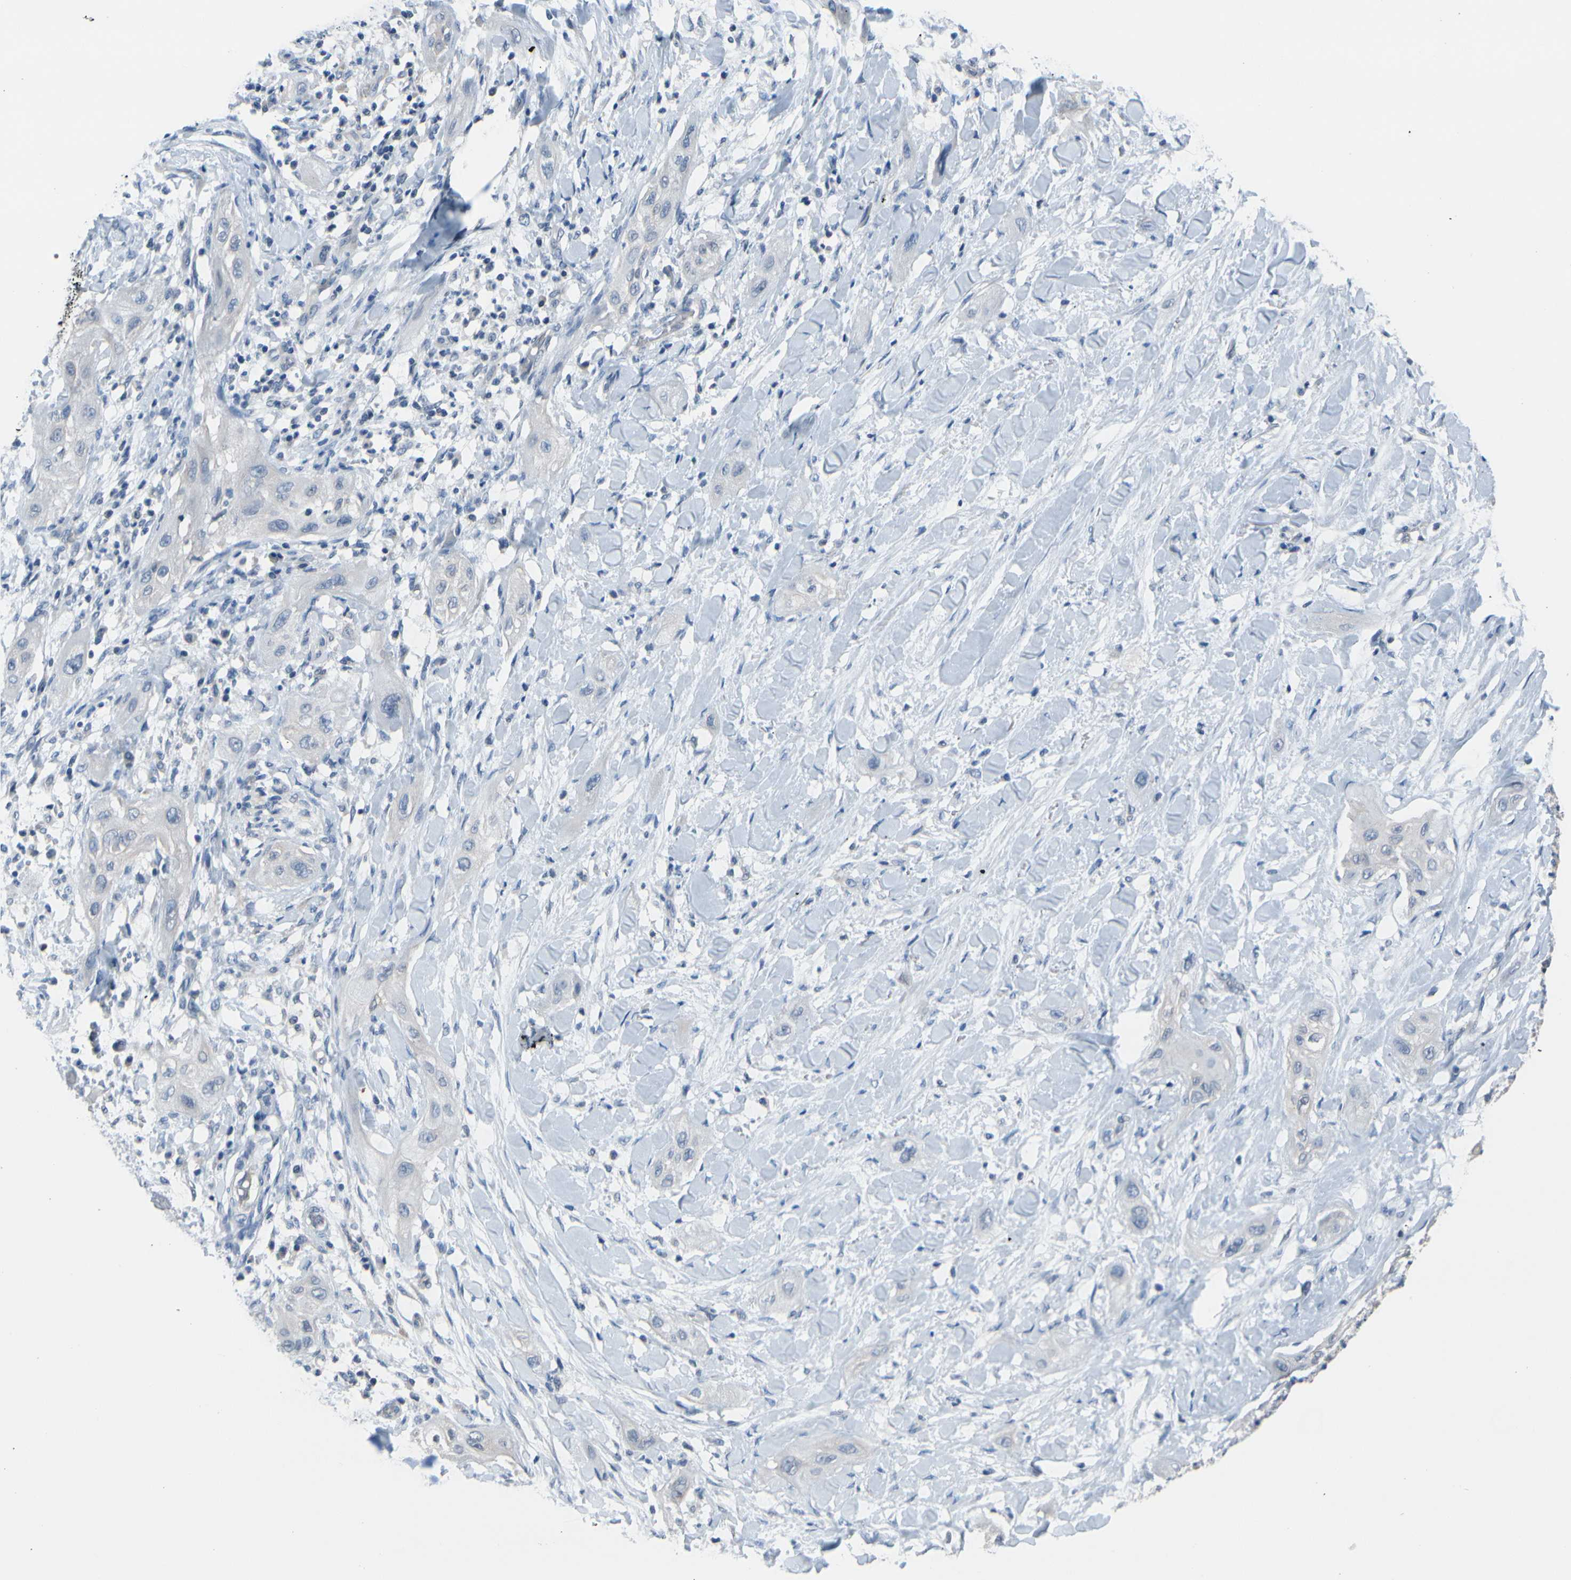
{"staining": {"intensity": "negative", "quantity": "none", "location": "none"}, "tissue": "lung cancer", "cell_type": "Tumor cells", "image_type": "cancer", "snomed": [{"axis": "morphology", "description": "Squamous cell carcinoma, NOS"}, {"axis": "topography", "description": "Lung"}], "caption": "This is a photomicrograph of immunohistochemistry (IHC) staining of squamous cell carcinoma (lung), which shows no expression in tumor cells.", "gene": "PRXL2A", "patient": {"sex": "female", "age": 47}}